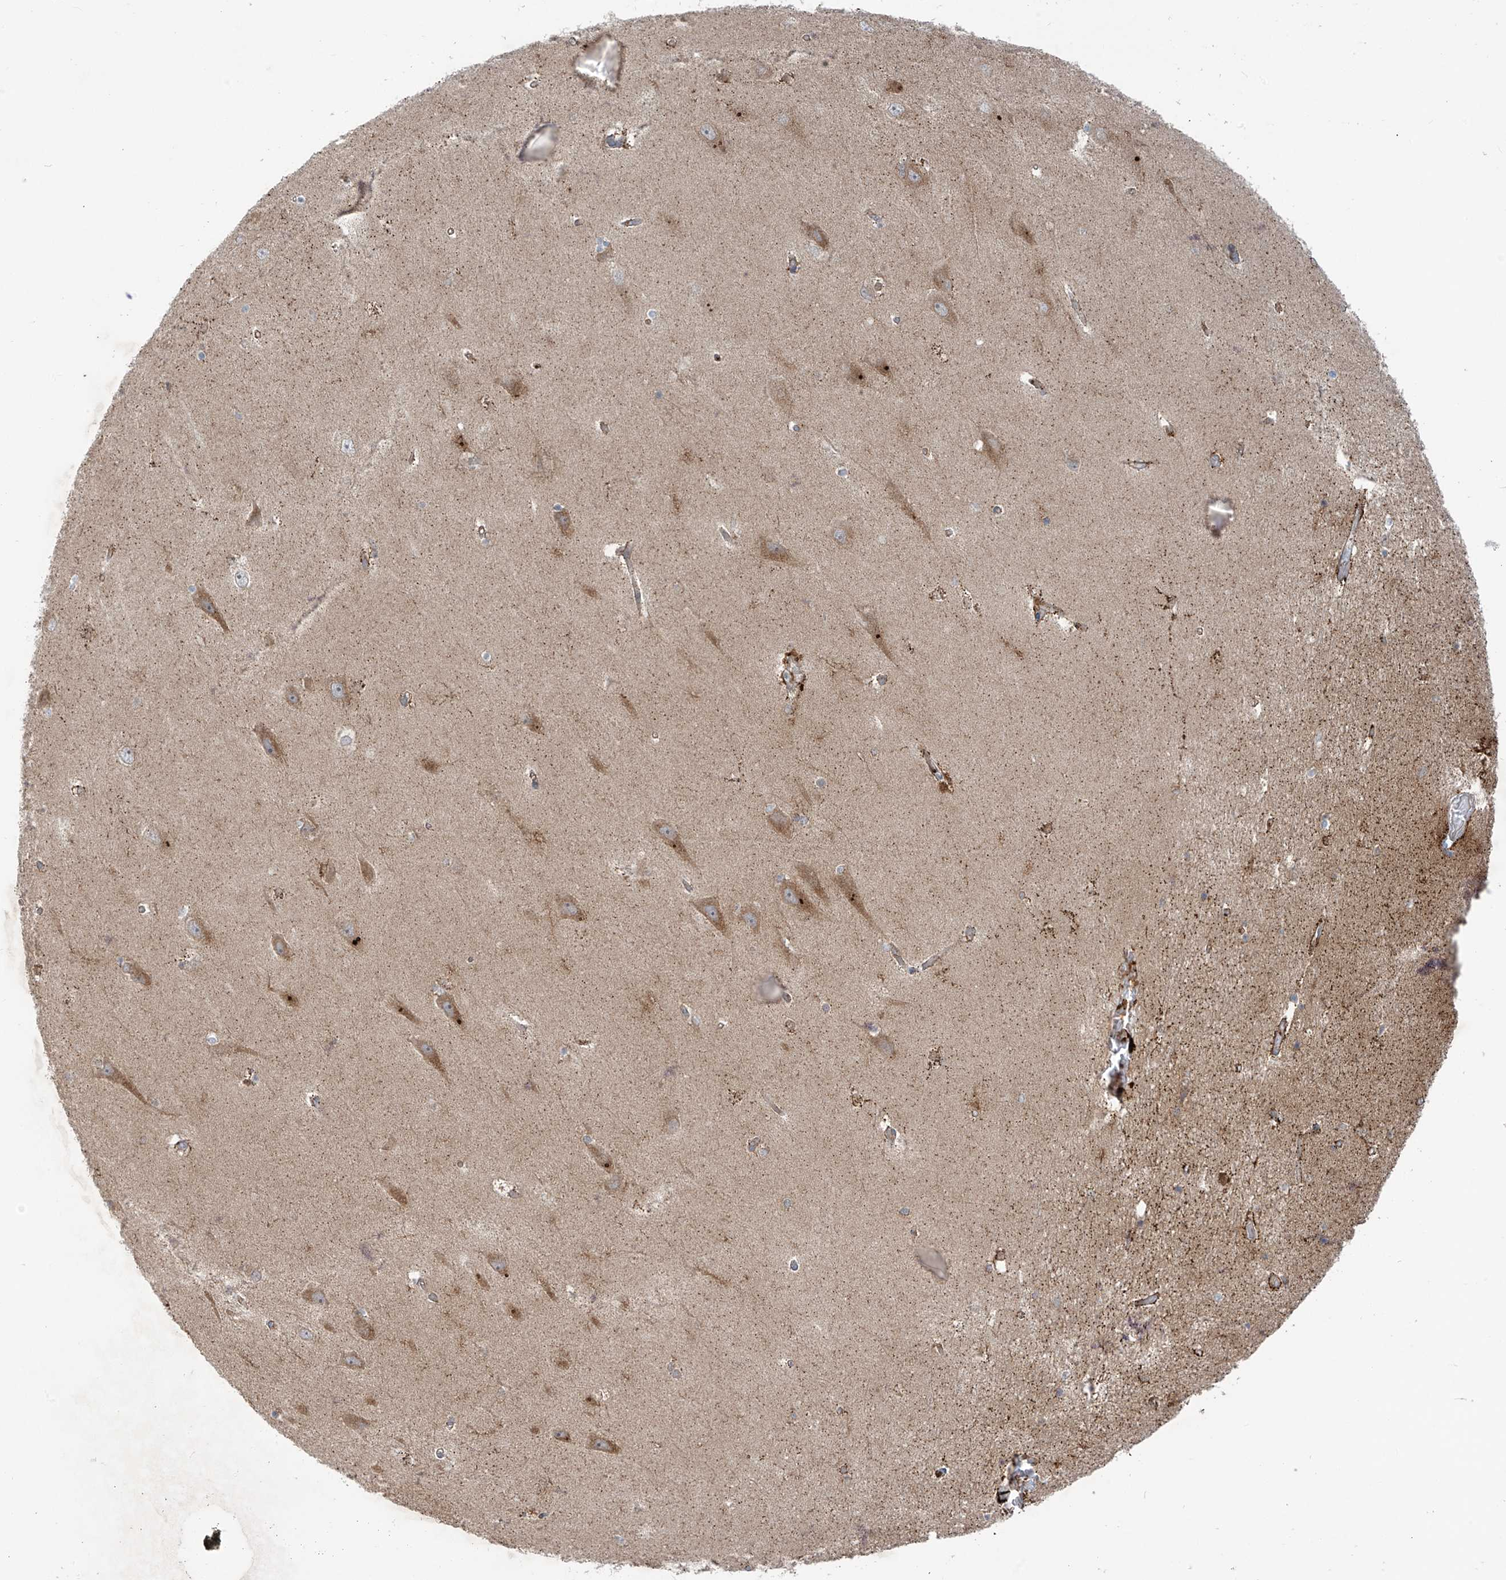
{"staining": {"intensity": "moderate", "quantity": "25%-75%", "location": "cytoplasmic/membranous"}, "tissue": "hippocampus", "cell_type": "Glial cells", "image_type": "normal", "snomed": [{"axis": "morphology", "description": "Normal tissue, NOS"}, {"axis": "topography", "description": "Hippocampus"}], "caption": "This micrograph shows unremarkable hippocampus stained with IHC to label a protein in brown. The cytoplasmic/membranous of glial cells show moderate positivity for the protein. Nuclei are counter-stained blue.", "gene": "LZTS3", "patient": {"sex": "male", "age": 45}}